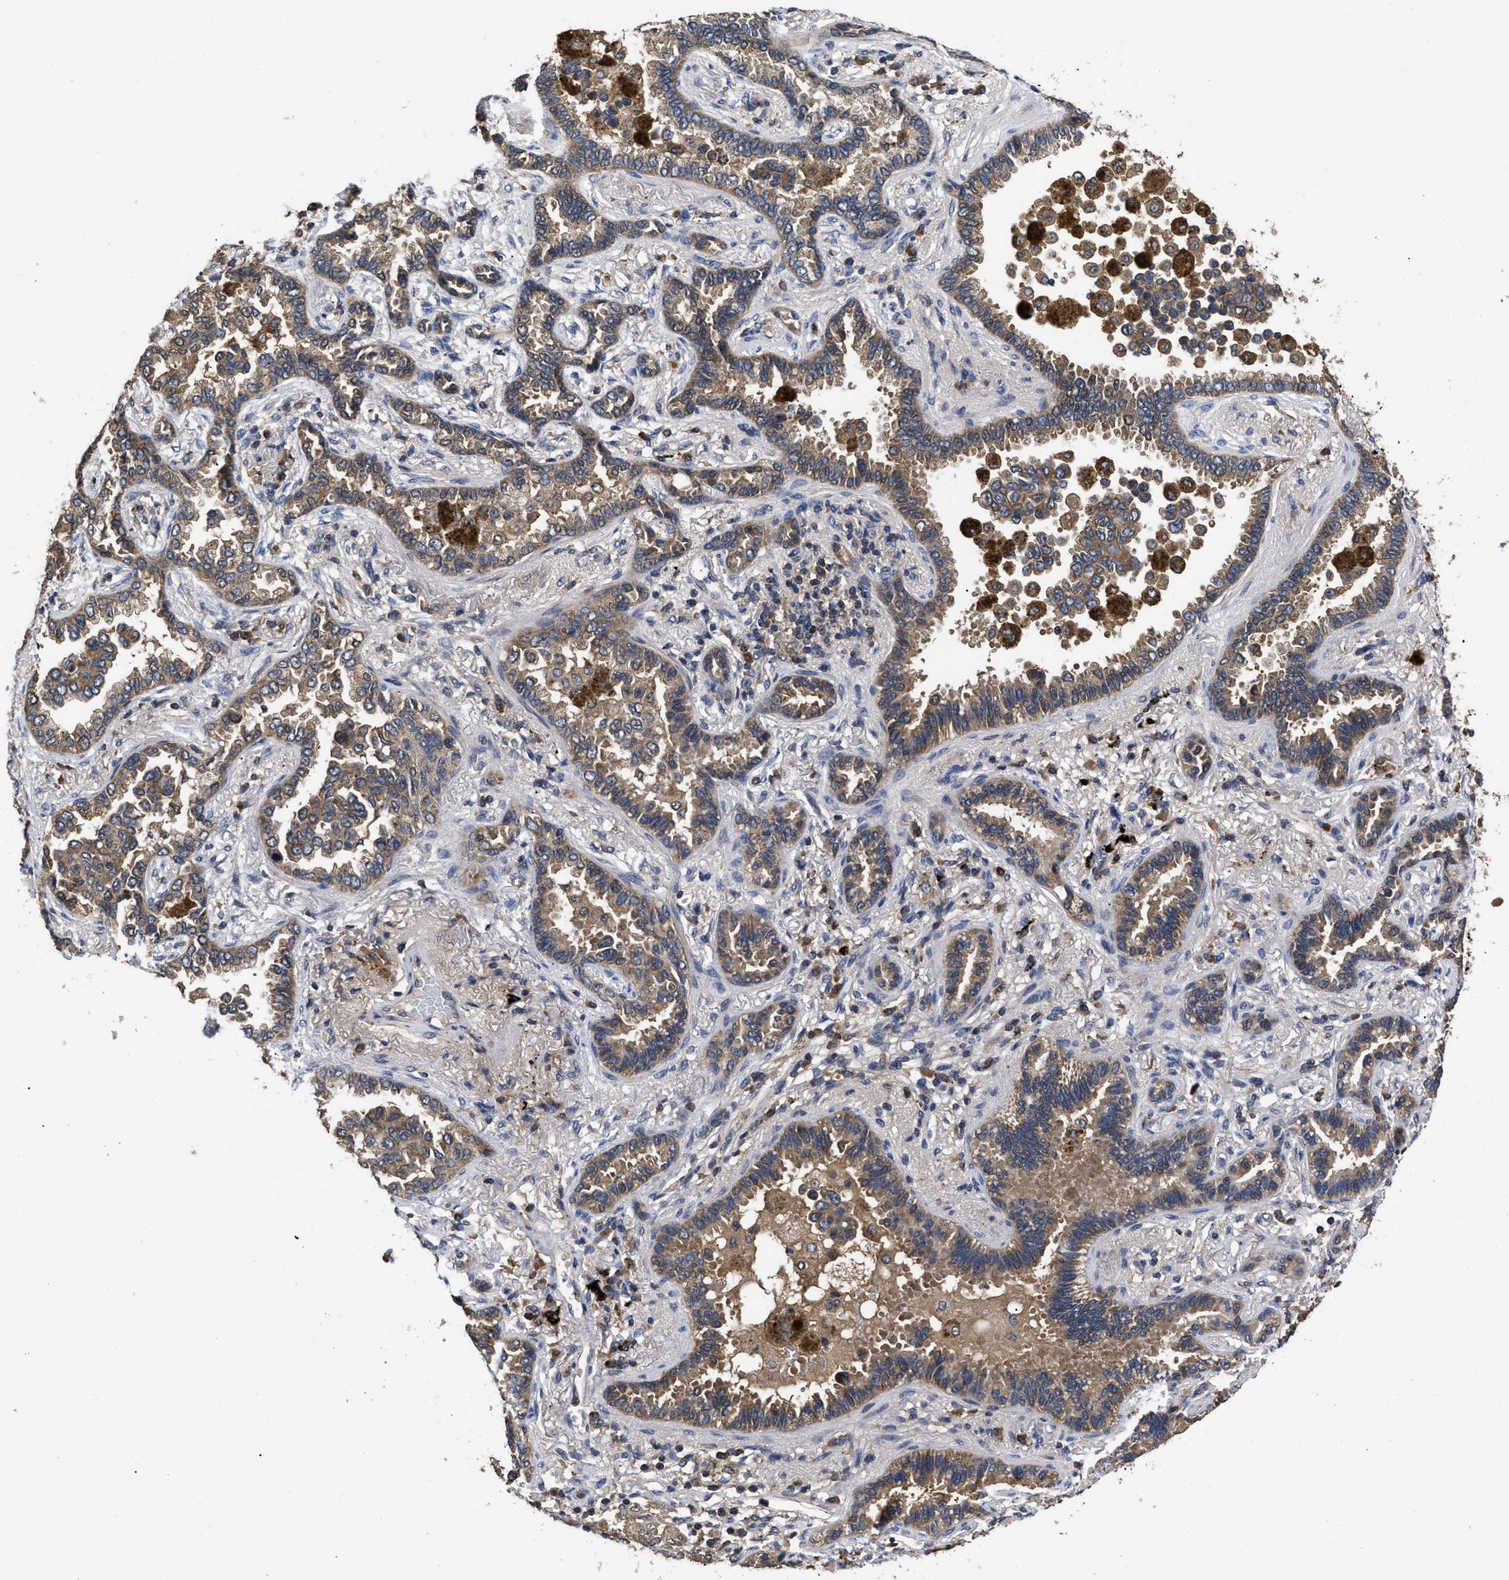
{"staining": {"intensity": "moderate", "quantity": ">75%", "location": "cytoplasmic/membranous"}, "tissue": "lung cancer", "cell_type": "Tumor cells", "image_type": "cancer", "snomed": [{"axis": "morphology", "description": "Normal tissue, NOS"}, {"axis": "morphology", "description": "Adenocarcinoma, NOS"}, {"axis": "topography", "description": "Lung"}], "caption": "Human adenocarcinoma (lung) stained with a brown dye exhibits moderate cytoplasmic/membranous positive positivity in about >75% of tumor cells.", "gene": "LRRC3", "patient": {"sex": "male", "age": 59}}